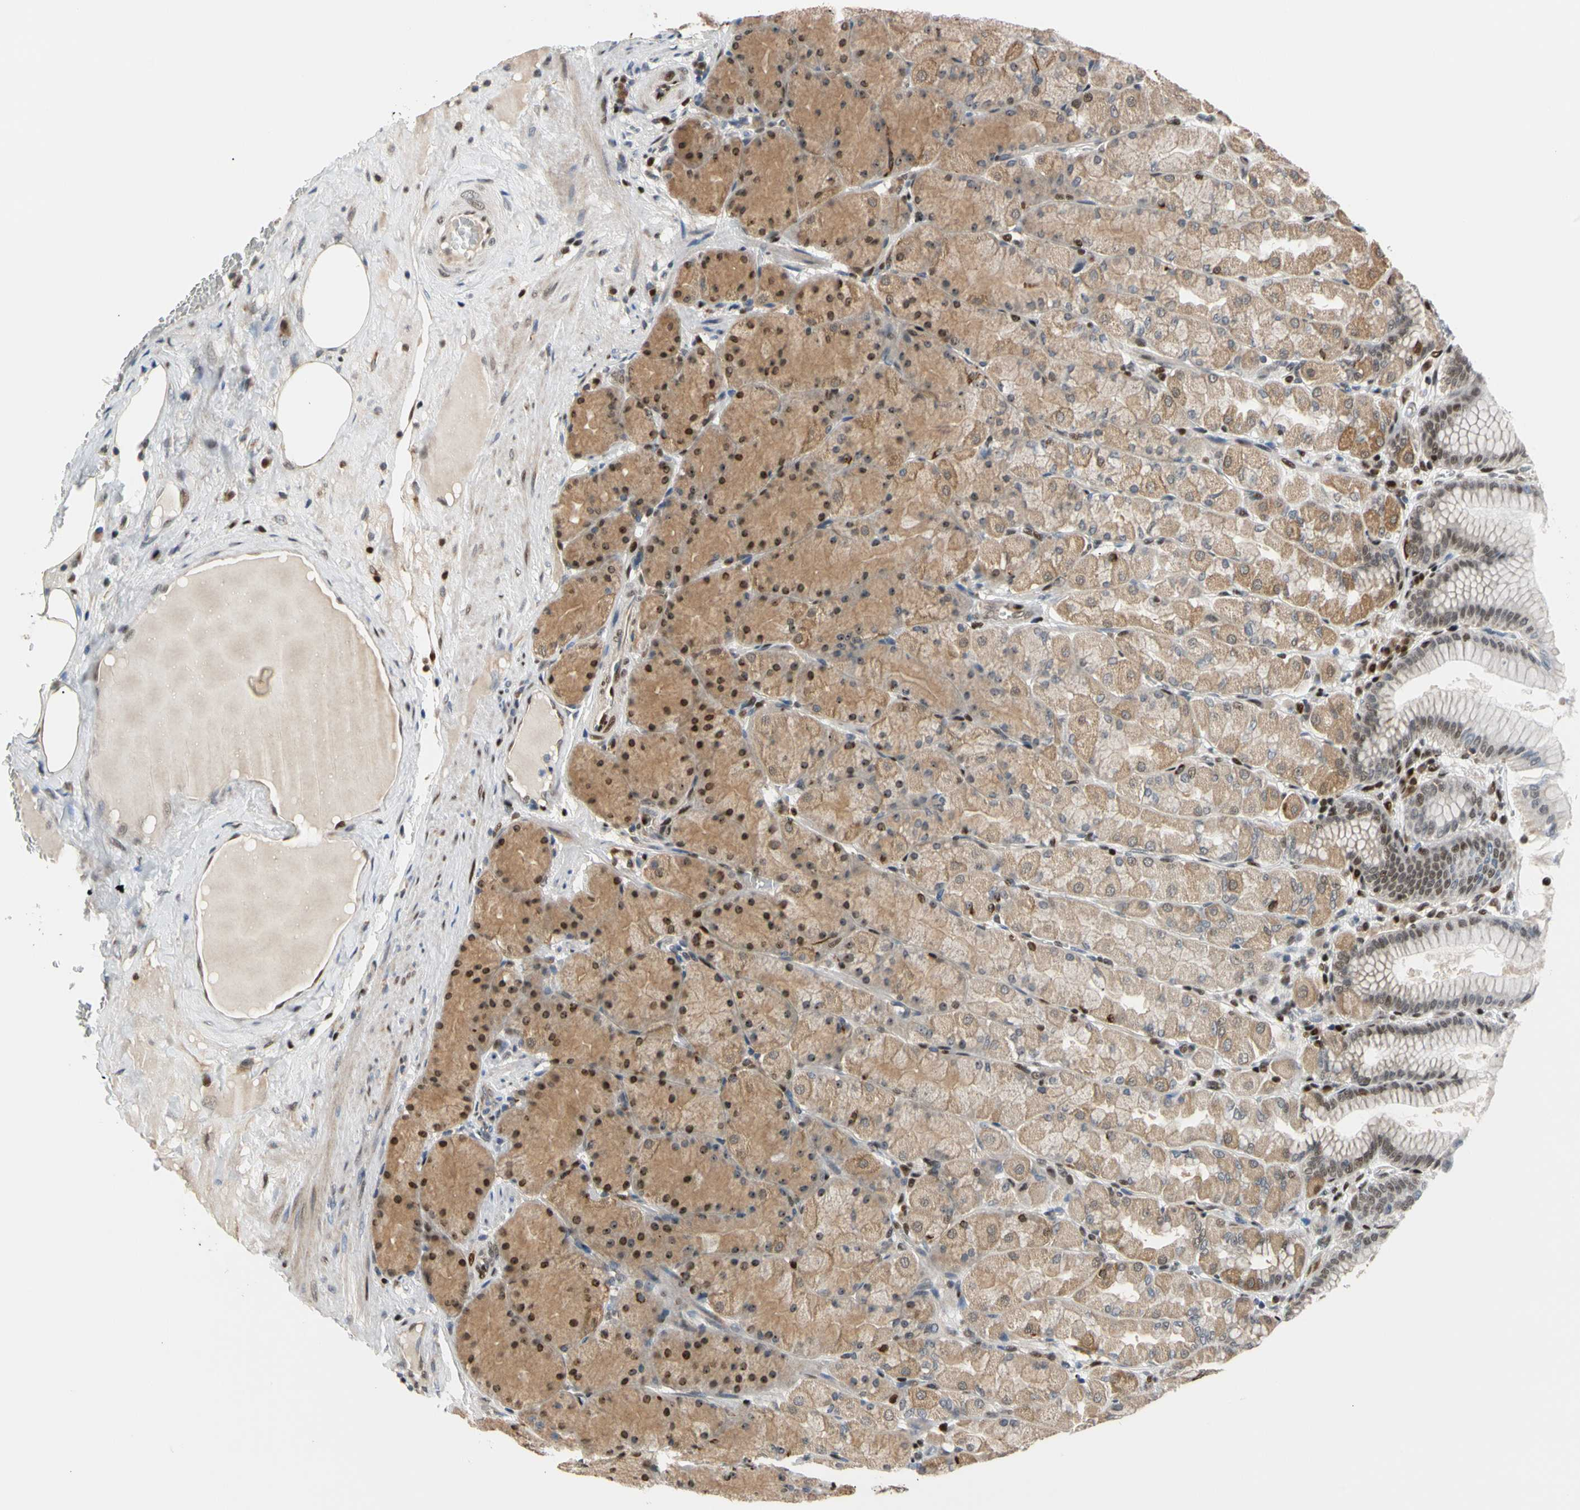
{"staining": {"intensity": "moderate", "quantity": ">75%", "location": "cytoplasmic/membranous,nuclear"}, "tissue": "stomach", "cell_type": "Glandular cells", "image_type": "normal", "snomed": [{"axis": "morphology", "description": "Normal tissue, NOS"}, {"axis": "topography", "description": "Stomach, upper"}], "caption": "Moderate cytoplasmic/membranous,nuclear protein positivity is identified in approximately >75% of glandular cells in stomach. The protein is shown in brown color, while the nuclei are stained blue.", "gene": "E2F1", "patient": {"sex": "female", "age": 56}}